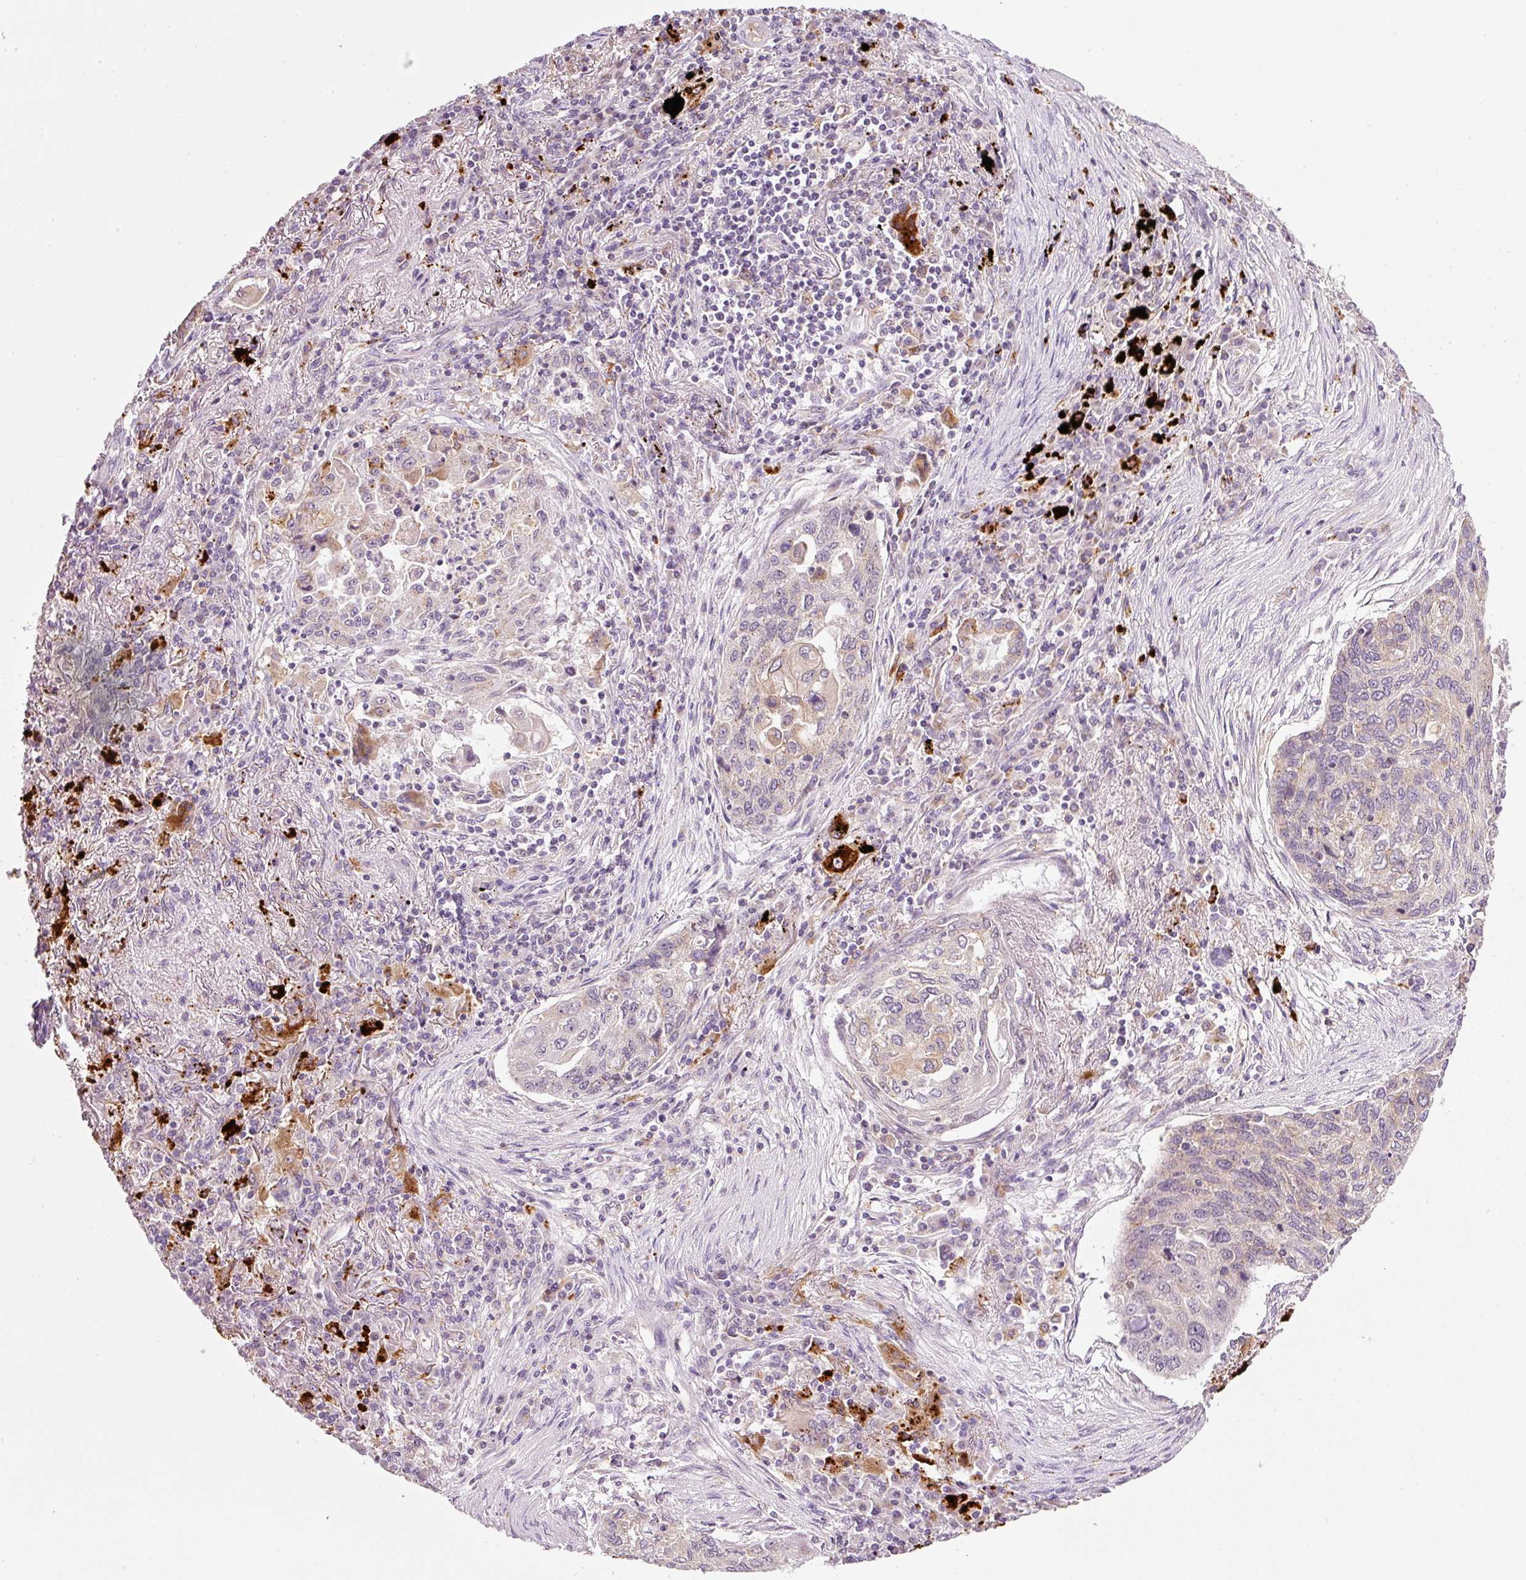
{"staining": {"intensity": "weak", "quantity": "<25%", "location": "cytoplasmic/membranous"}, "tissue": "lung cancer", "cell_type": "Tumor cells", "image_type": "cancer", "snomed": [{"axis": "morphology", "description": "Squamous cell carcinoma, NOS"}, {"axis": "topography", "description": "Lung"}], "caption": "The micrograph shows no staining of tumor cells in lung cancer (squamous cell carcinoma).", "gene": "ZNF639", "patient": {"sex": "female", "age": 63}}